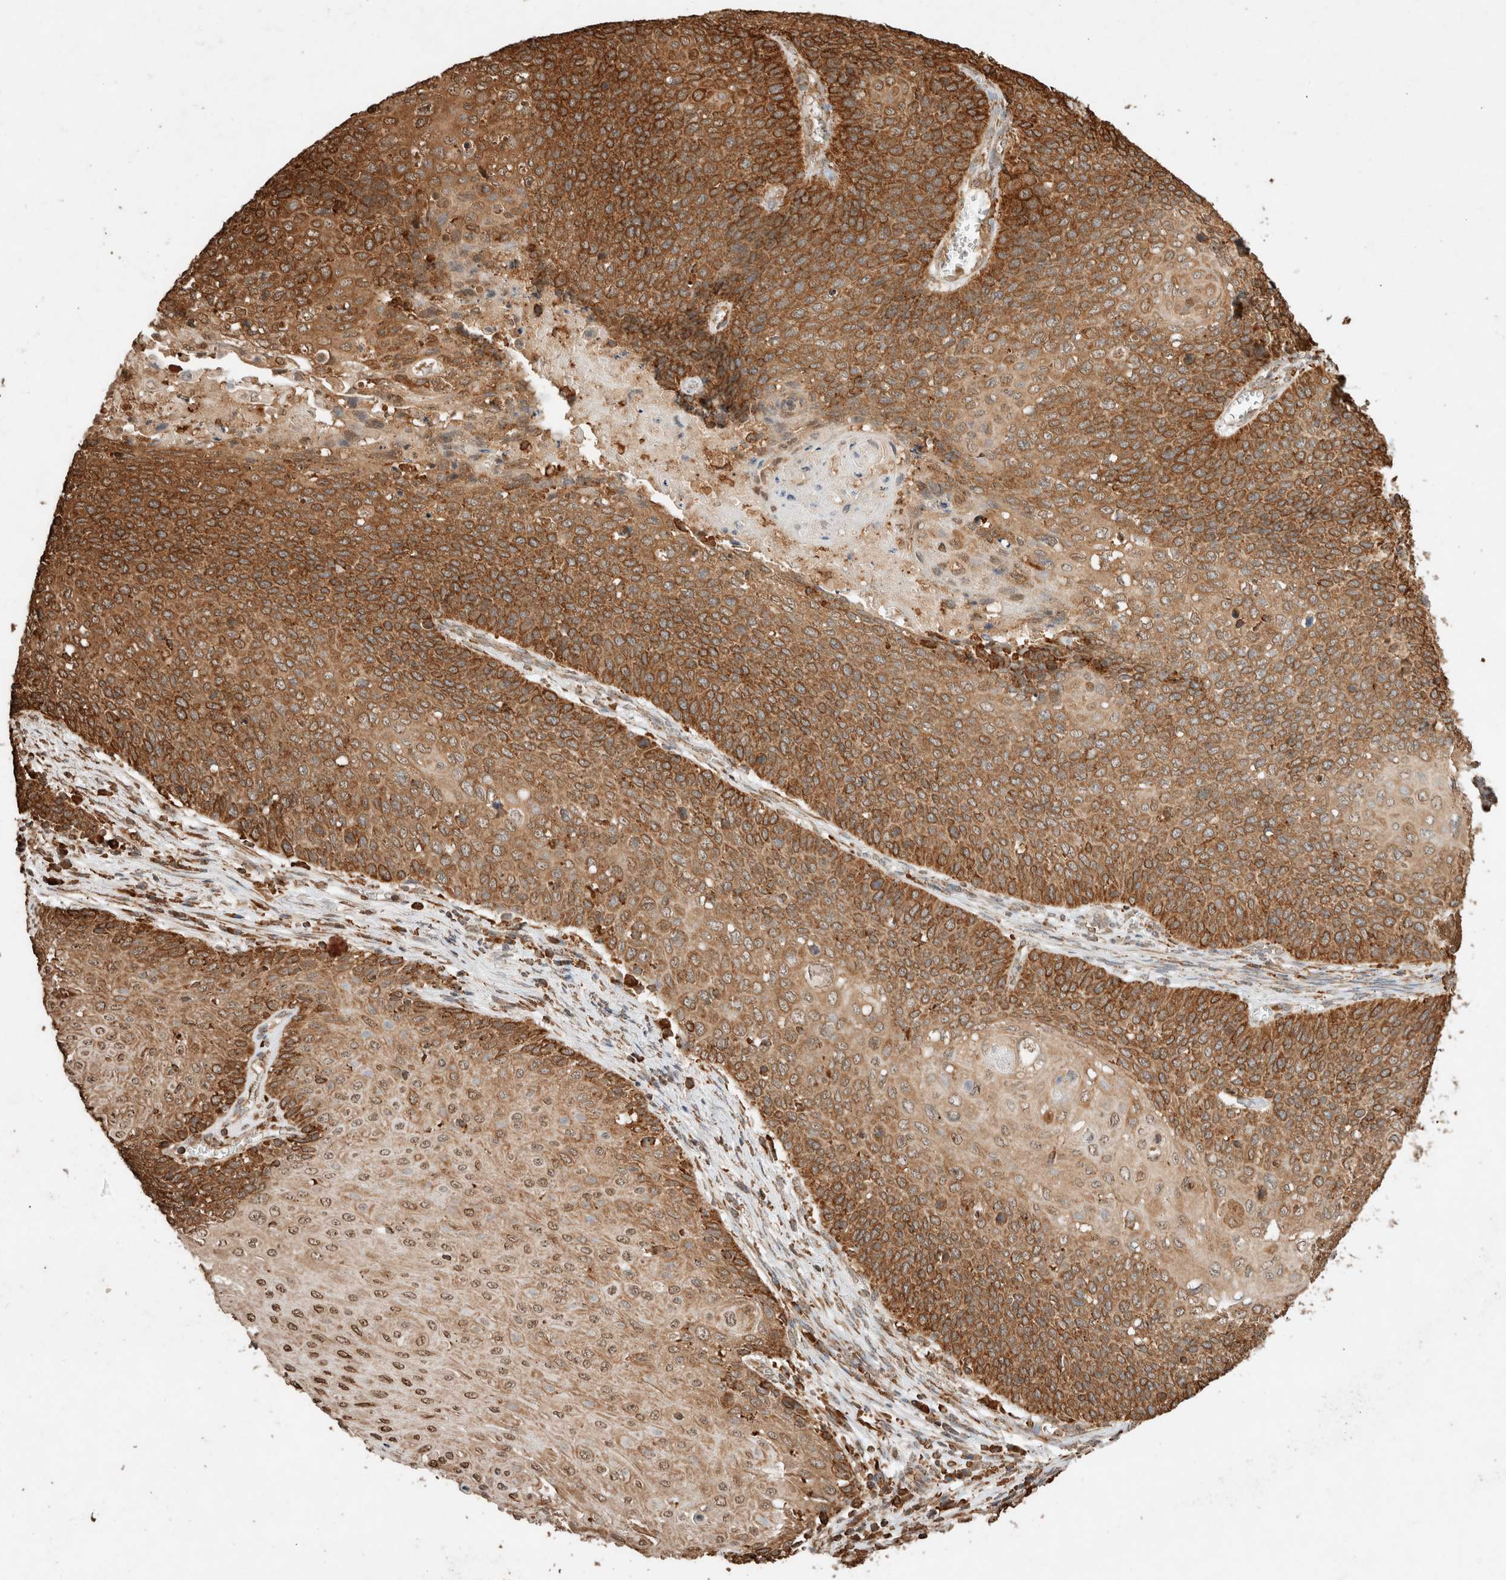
{"staining": {"intensity": "strong", "quantity": "25%-75%", "location": "cytoplasmic/membranous,nuclear"}, "tissue": "cervical cancer", "cell_type": "Tumor cells", "image_type": "cancer", "snomed": [{"axis": "morphology", "description": "Squamous cell carcinoma, NOS"}, {"axis": "topography", "description": "Cervix"}], "caption": "Cervical squamous cell carcinoma was stained to show a protein in brown. There is high levels of strong cytoplasmic/membranous and nuclear expression in about 25%-75% of tumor cells.", "gene": "ERAP1", "patient": {"sex": "female", "age": 39}}